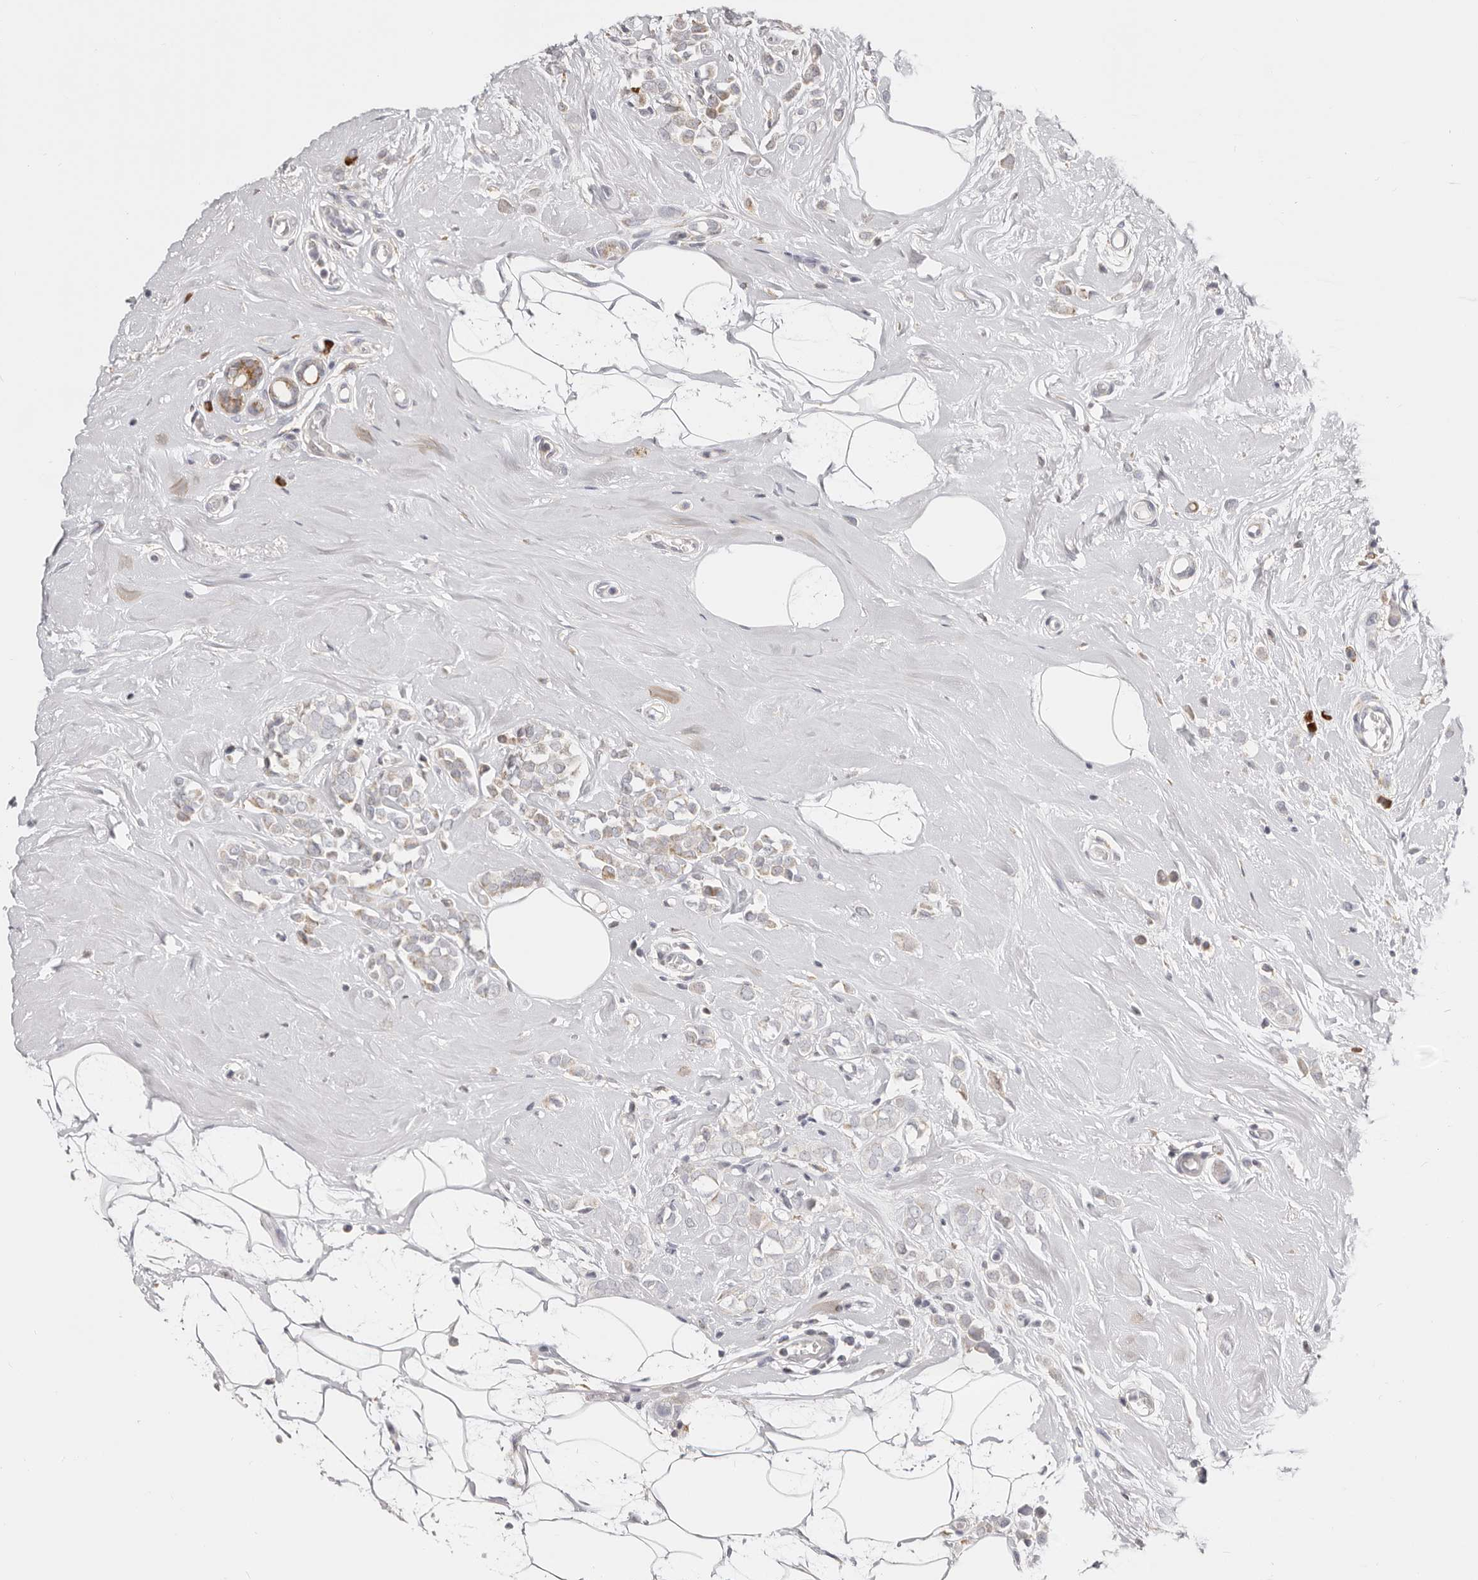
{"staining": {"intensity": "weak", "quantity": "<25%", "location": "cytoplasmic/membranous"}, "tissue": "breast cancer", "cell_type": "Tumor cells", "image_type": "cancer", "snomed": [{"axis": "morphology", "description": "Lobular carcinoma"}, {"axis": "topography", "description": "Breast"}], "caption": "Tumor cells are negative for brown protein staining in breast cancer. Brightfield microscopy of IHC stained with DAB (3,3'-diaminobenzidine) (brown) and hematoxylin (blue), captured at high magnification.", "gene": "IL32", "patient": {"sex": "female", "age": 47}}